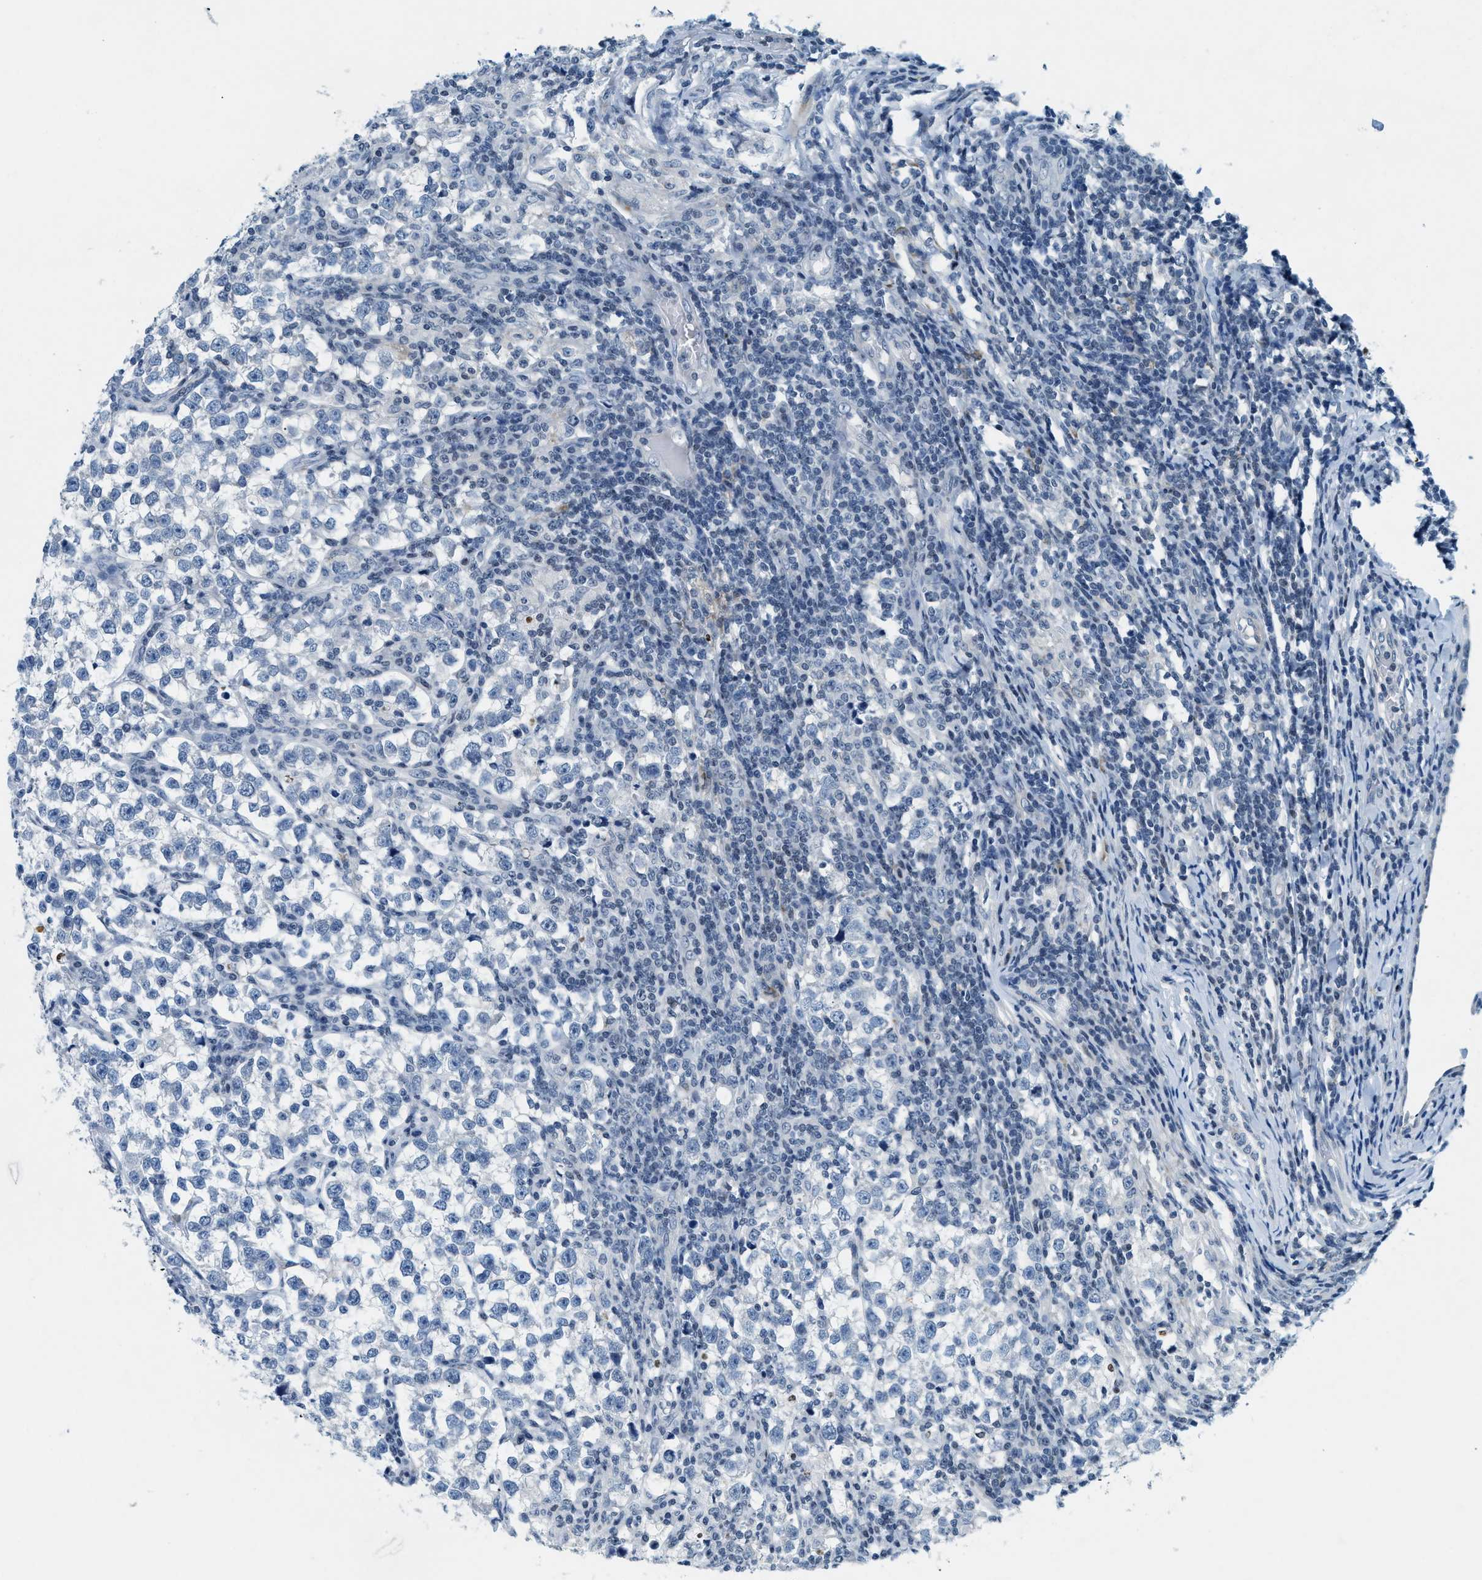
{"staining": {"intensity": "negative", "quantity": "none", "location": "none"}, "tissue": "testis cancer", "cell_type": "Tumor cells", "image_type": "cancer", "snomed": [{"axis": "morphology", "description": "Normal tissue, NOS"}, {"axis": "morphology", "description": "Seminoma, NOS"}, {"axis": "topography", "description": "Testis"}], "caption": "Immunohistochemistry histopathology image of neoplastic tissue: human testis seminoma stained with DAB reveals no significant protein expression in tumor cells.", "gene": "UVRAG", "patient": {"sex": "male", "age": 43}}